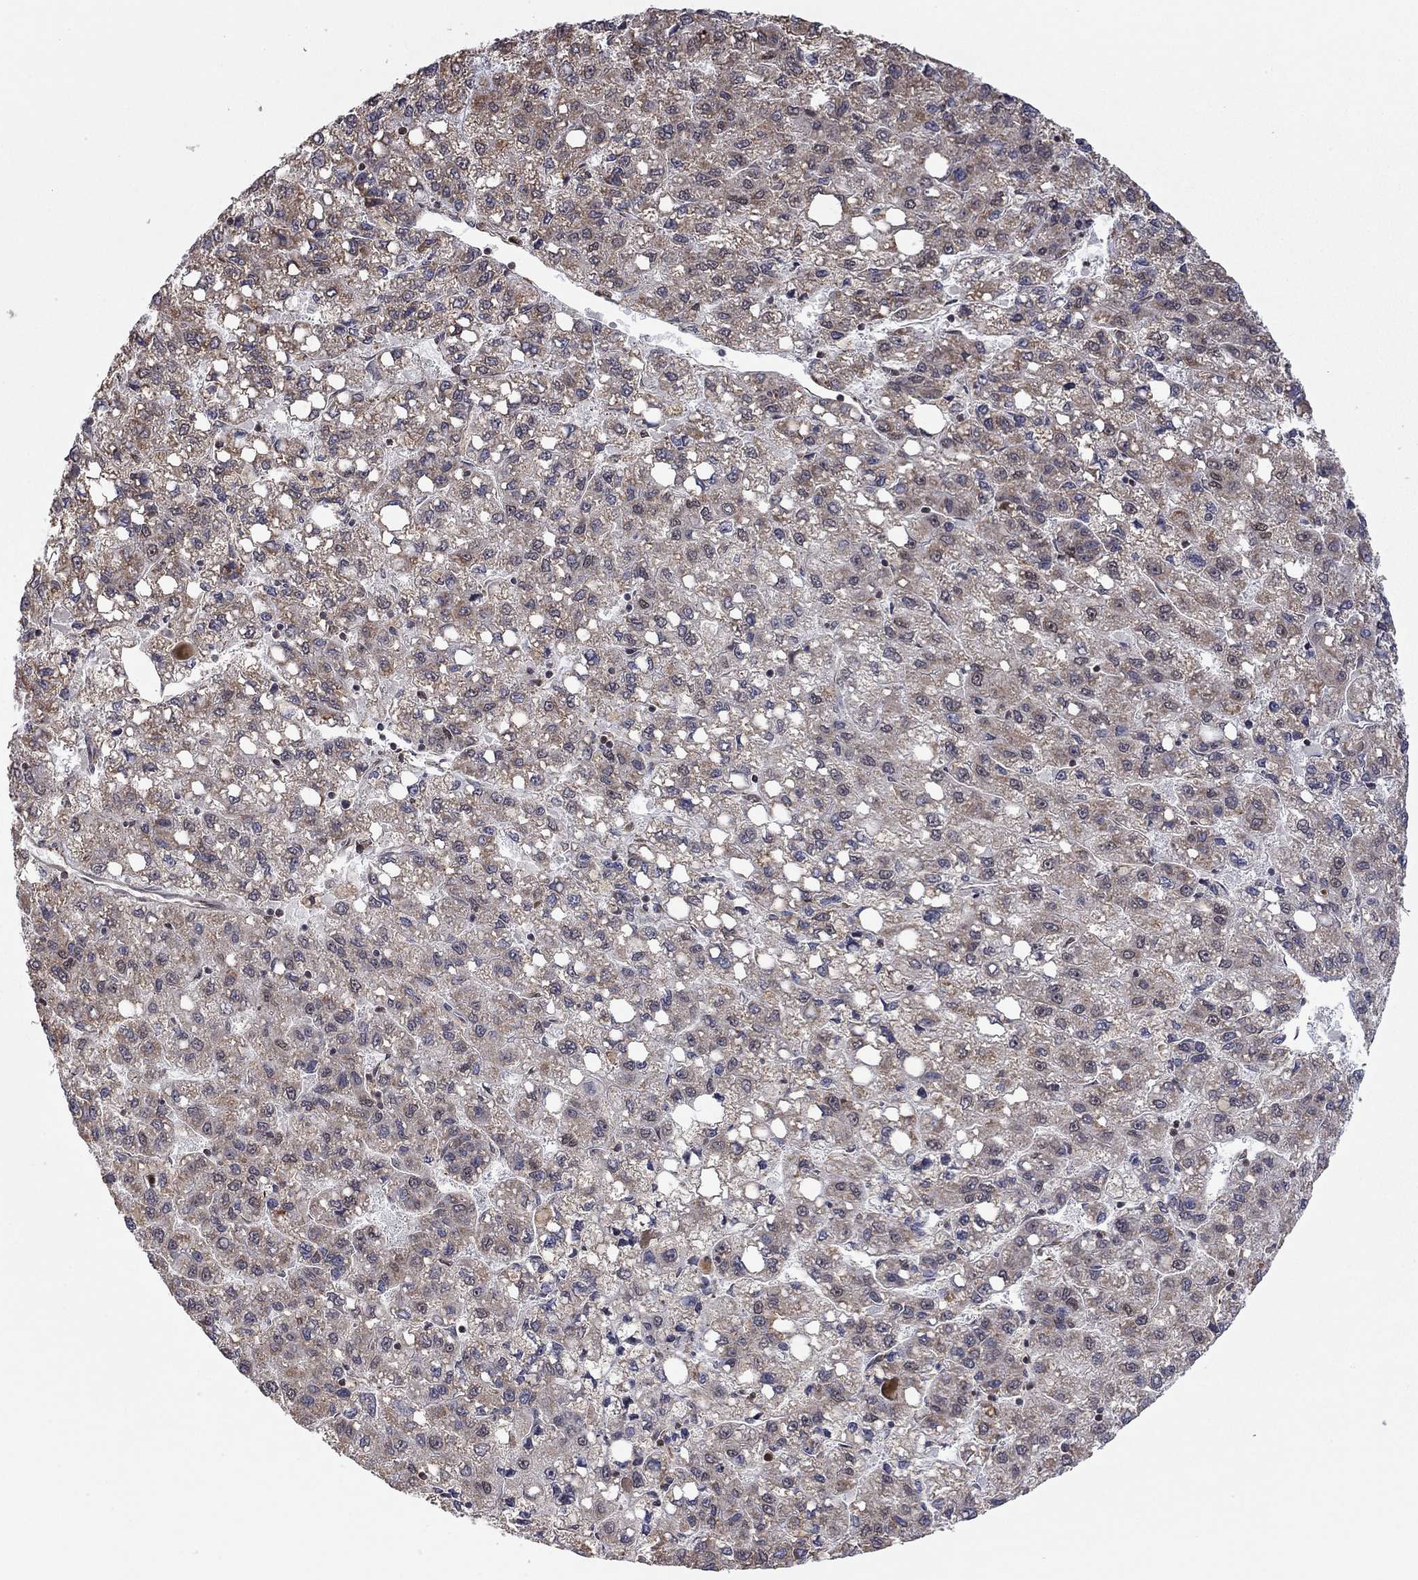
{"staining": {"intensity": "weak", "quantity": "<25%", "location": "cytoplasmic/membranous"}, "tissue": "liver cancer", "cell_type": "Tumor cells", "image_type": "cancer", "snomed": [{"axis": "morphology", "description": "Carcinoma, Hepatocellular, NOS"}, {"axis": "topography", "description": "Liver"}], "caption": "A histopathology image of hepatocellular carcinoma (liver) stained for a protein demonstrates no brown staining in tumor cells.", "gene": "TDP1", "patient": {"sex": "female", "age": 82}}